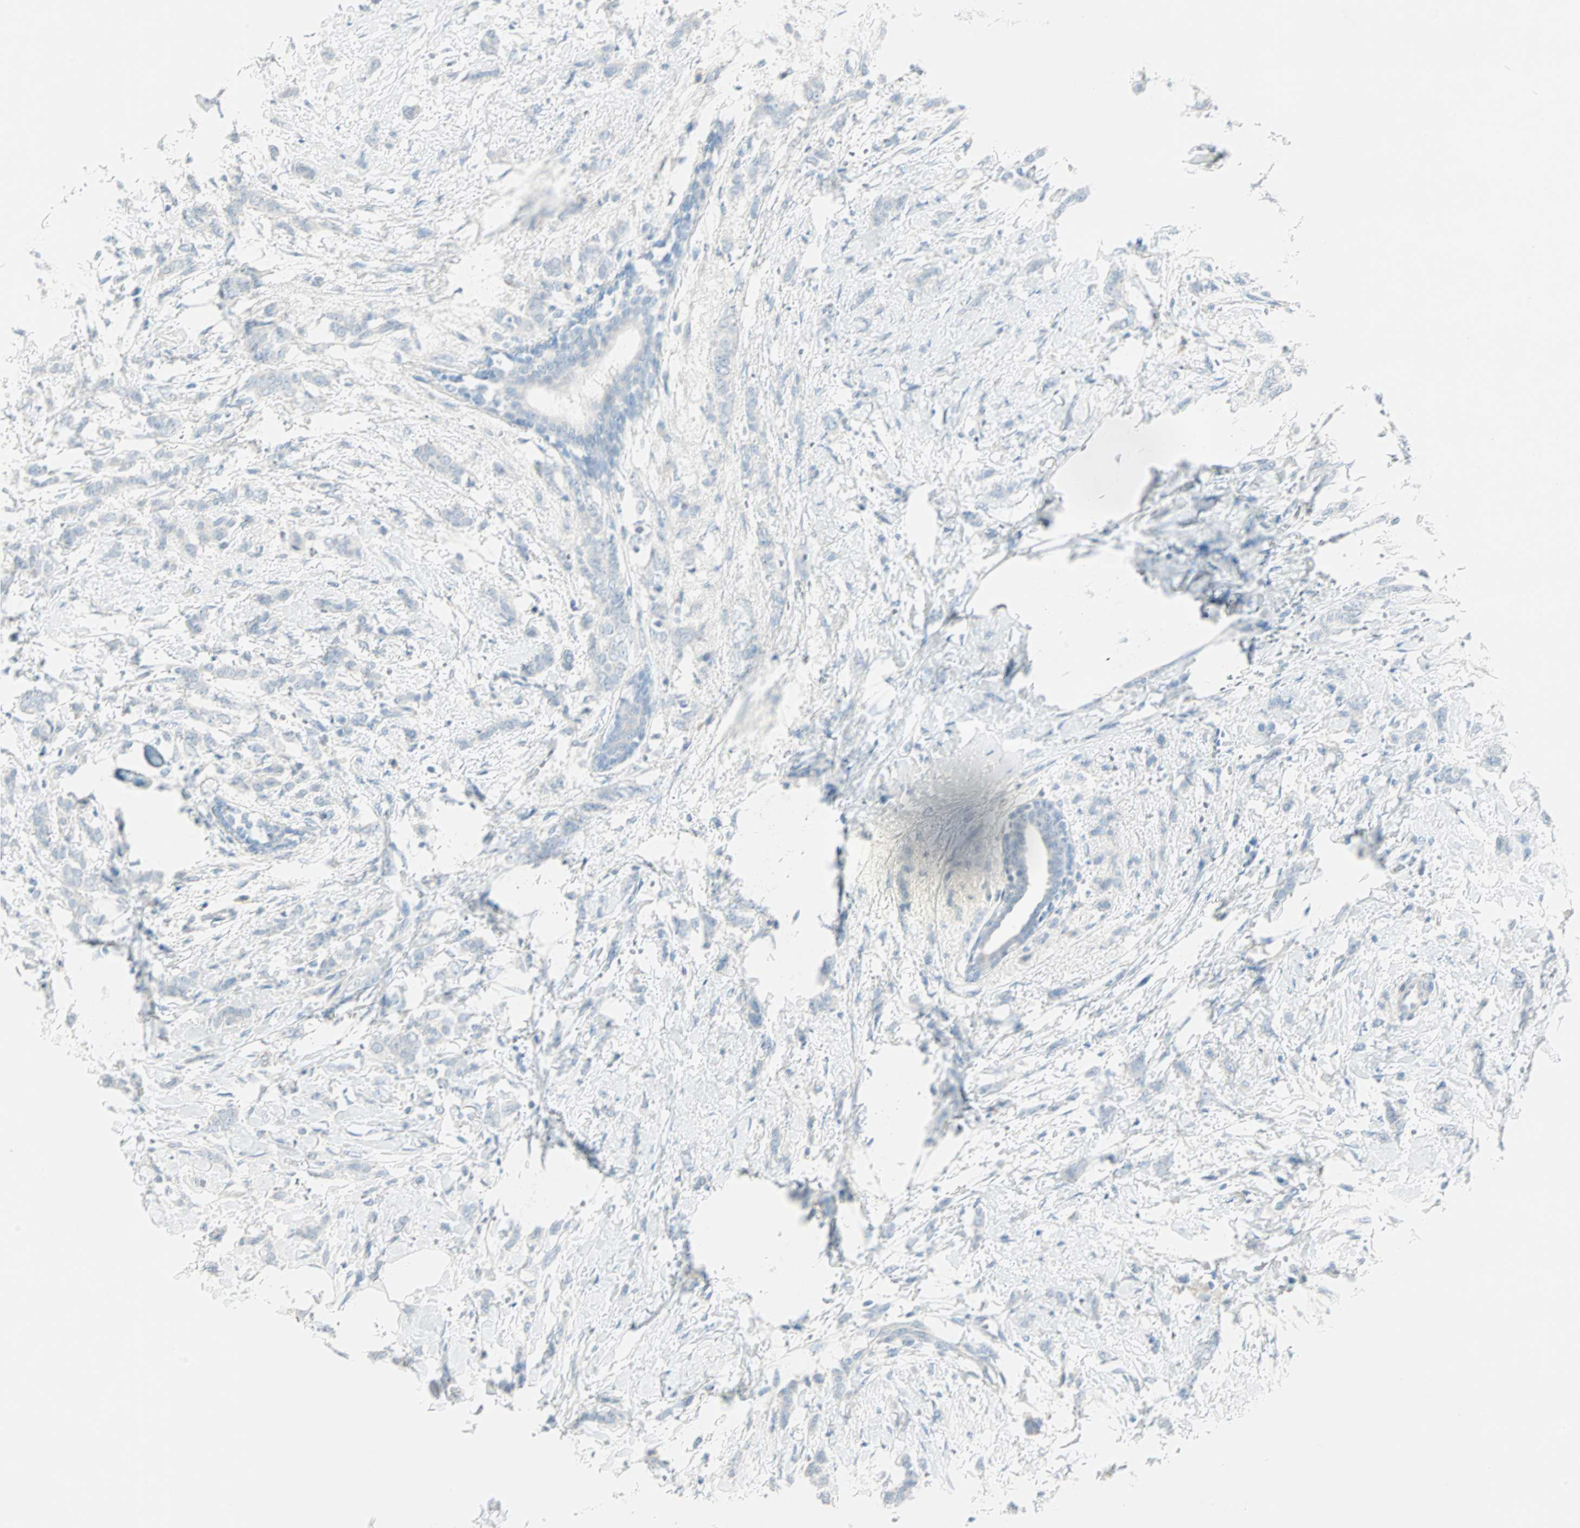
{"staining": {"intensity": "negative", "quantity": "none", "location": "none"}, "tissue": "breast cancer", "cell_type": "Tumor cells", "image_type": "cancer", "snomed": [{"axis": "morphology", "description": "Lobular carcinoma, in situ"}, {"axis": "morphology", "description": "Lobular carcinoma"}, {"axis": "topography", "description": "Breast"}], "caption": "Protein analysis of lobular carcinoma in situ (breast) reveals no significant staining in tumor cells.", "gene": "SULT1C2", "patient": {"sex": "female", "age": 41}}